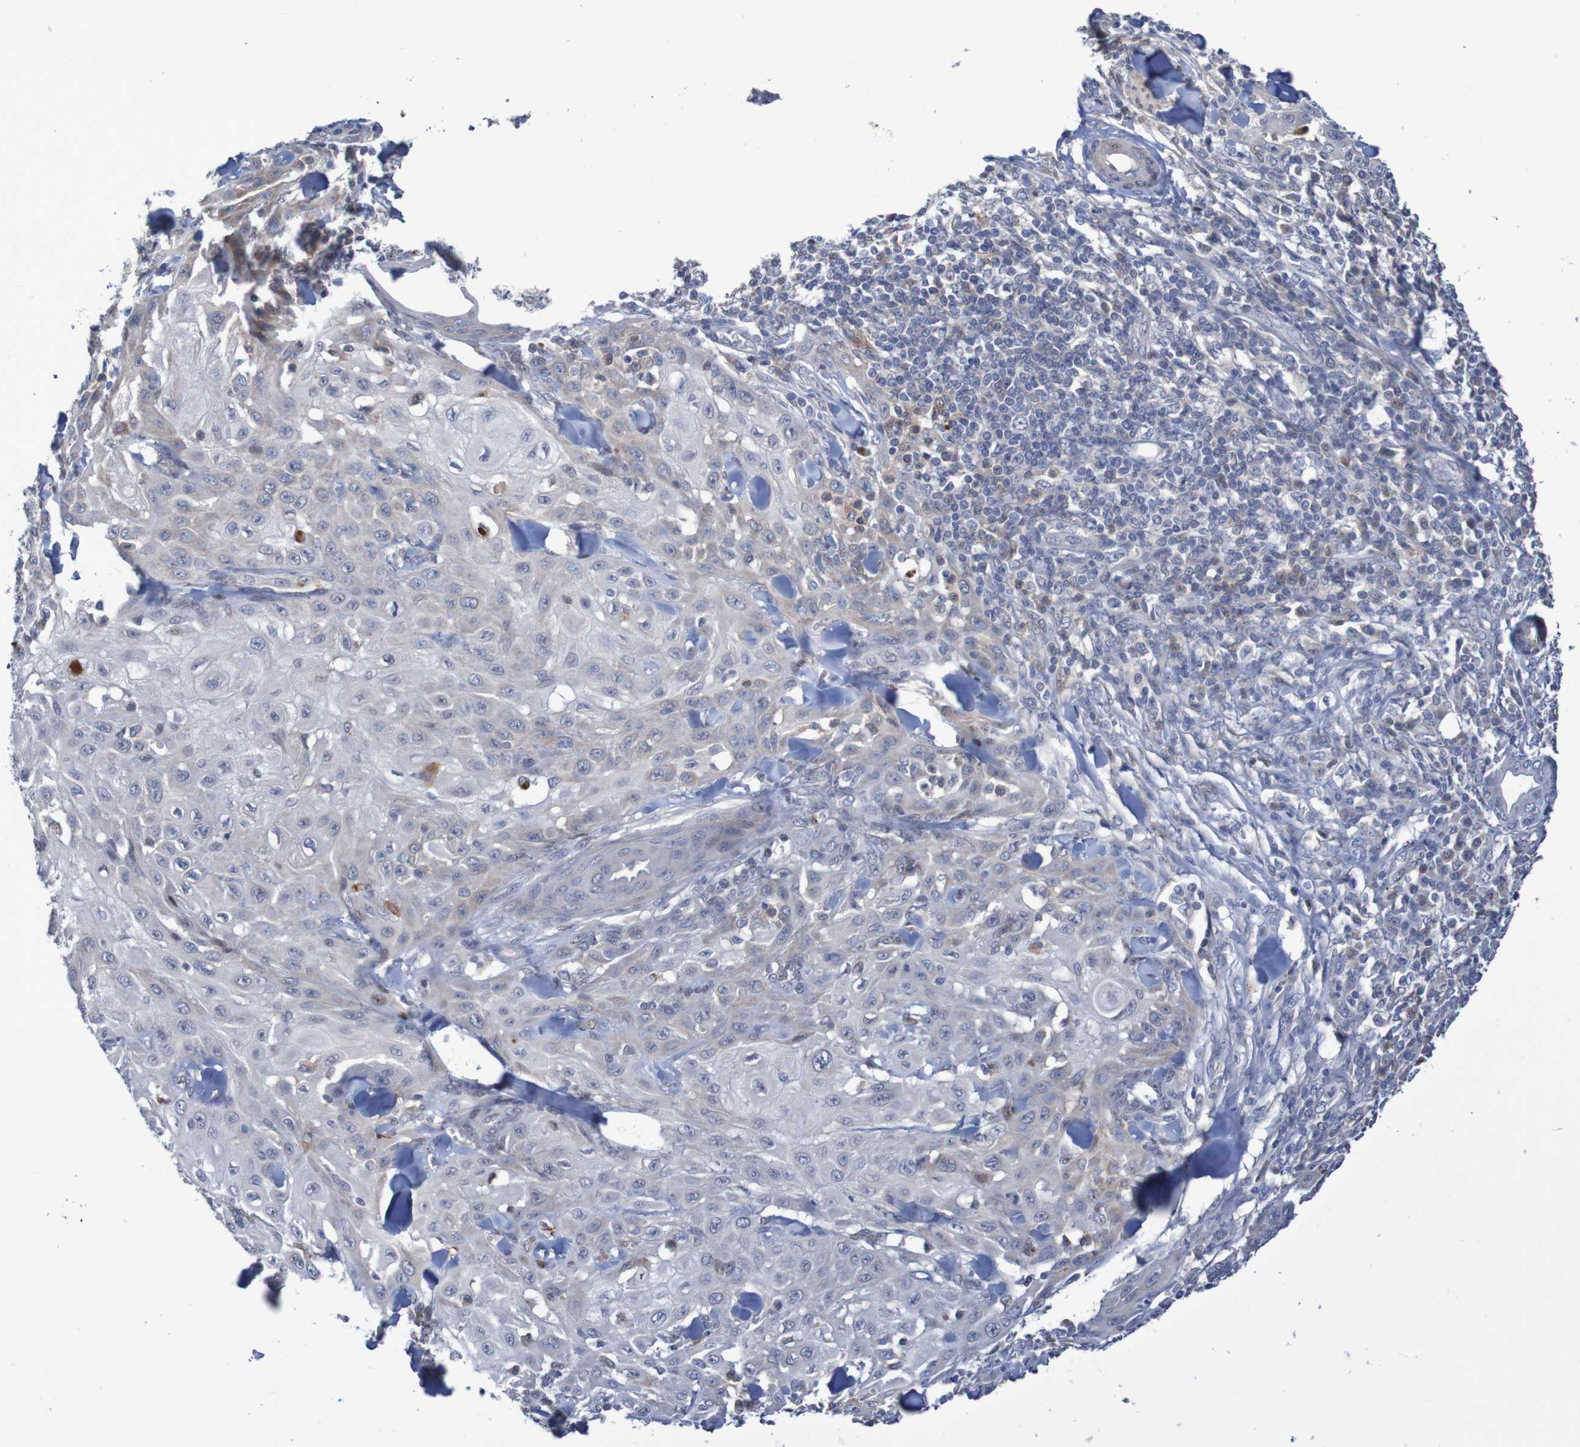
{"staining": {"intensity": "negative", "quantity": "none", "location": "none"}, "tissue": "skin cancer", "cell_type": "Tumor cells", "image_type": "cancer", "snomed": [{"axis": "morphology", "description": "Squamous cell carcinoma, NOS"}, {"axis": "topography", "description": "Skin"}], "caption": "Immunohistochemistry (IHC) photomicrograph of neoplastic tissue: human squamous cell carcinoma (skin) stained with DAB exhibits no significant protein positivity in tumor cells.", "gene": "FBP2", "patient": {"sex": "male", "age": 24}}